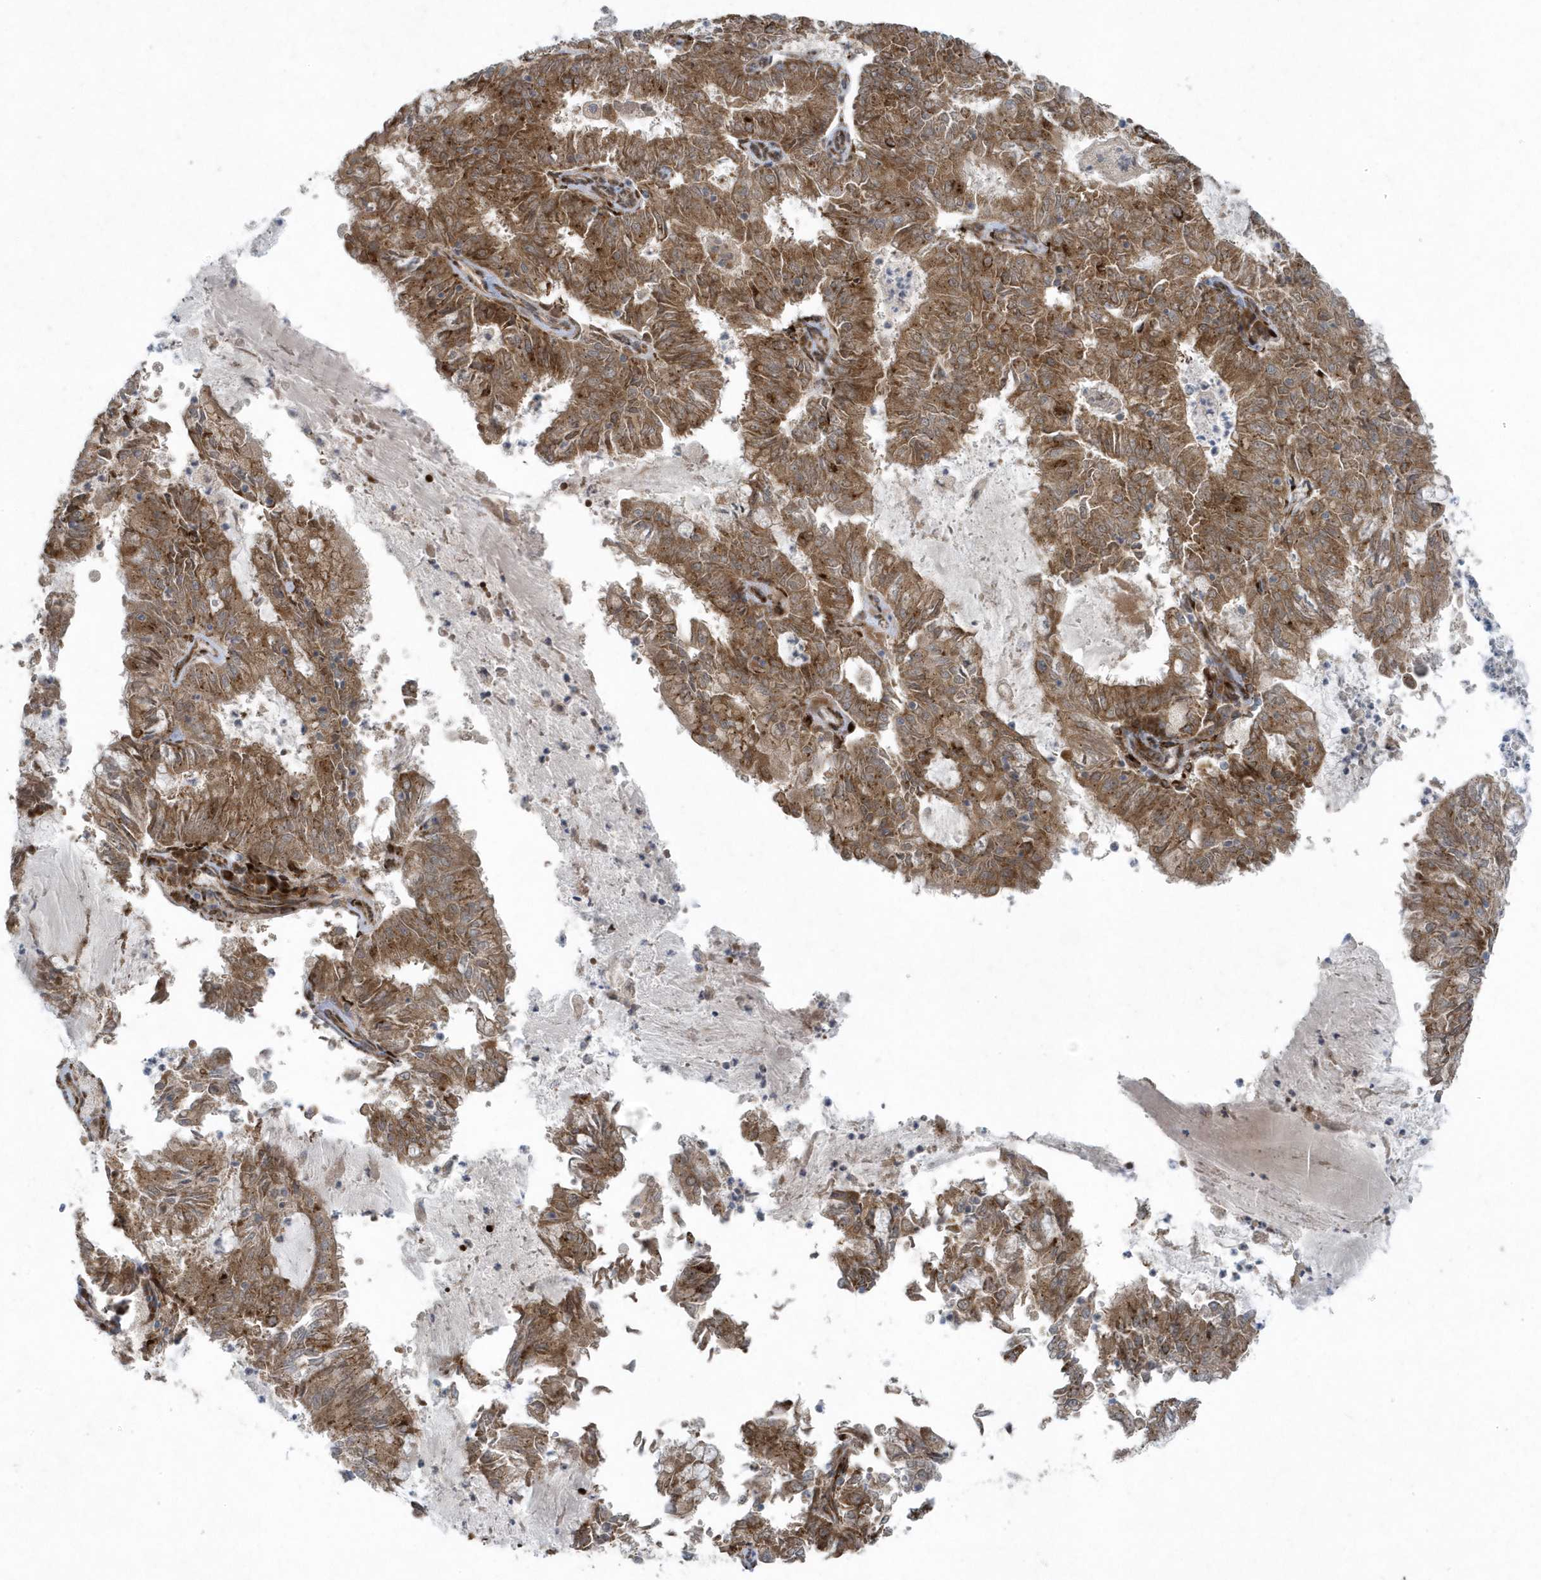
{"staining": {"intensity": "moderate", "quantity": ">75%", "location": "cytoplasmic/membranous"}, "tissue": "endometrial cancer", "cell_type": "Tumor cells", "image_type": "cancer", "snomed": [{"axis": "morphology", "description": "Adenocarcinoma, NOS"}, {"axis": "topography", "description": "Endometrium"}], "caption": "IHC of endometrial cancer exhibits medium levels of moderate cytoplasmic/membranous expression in approximately >75% of tumor cells.", "gene": "FAM98A", "patient": {"sex": "female", "age": 57}}